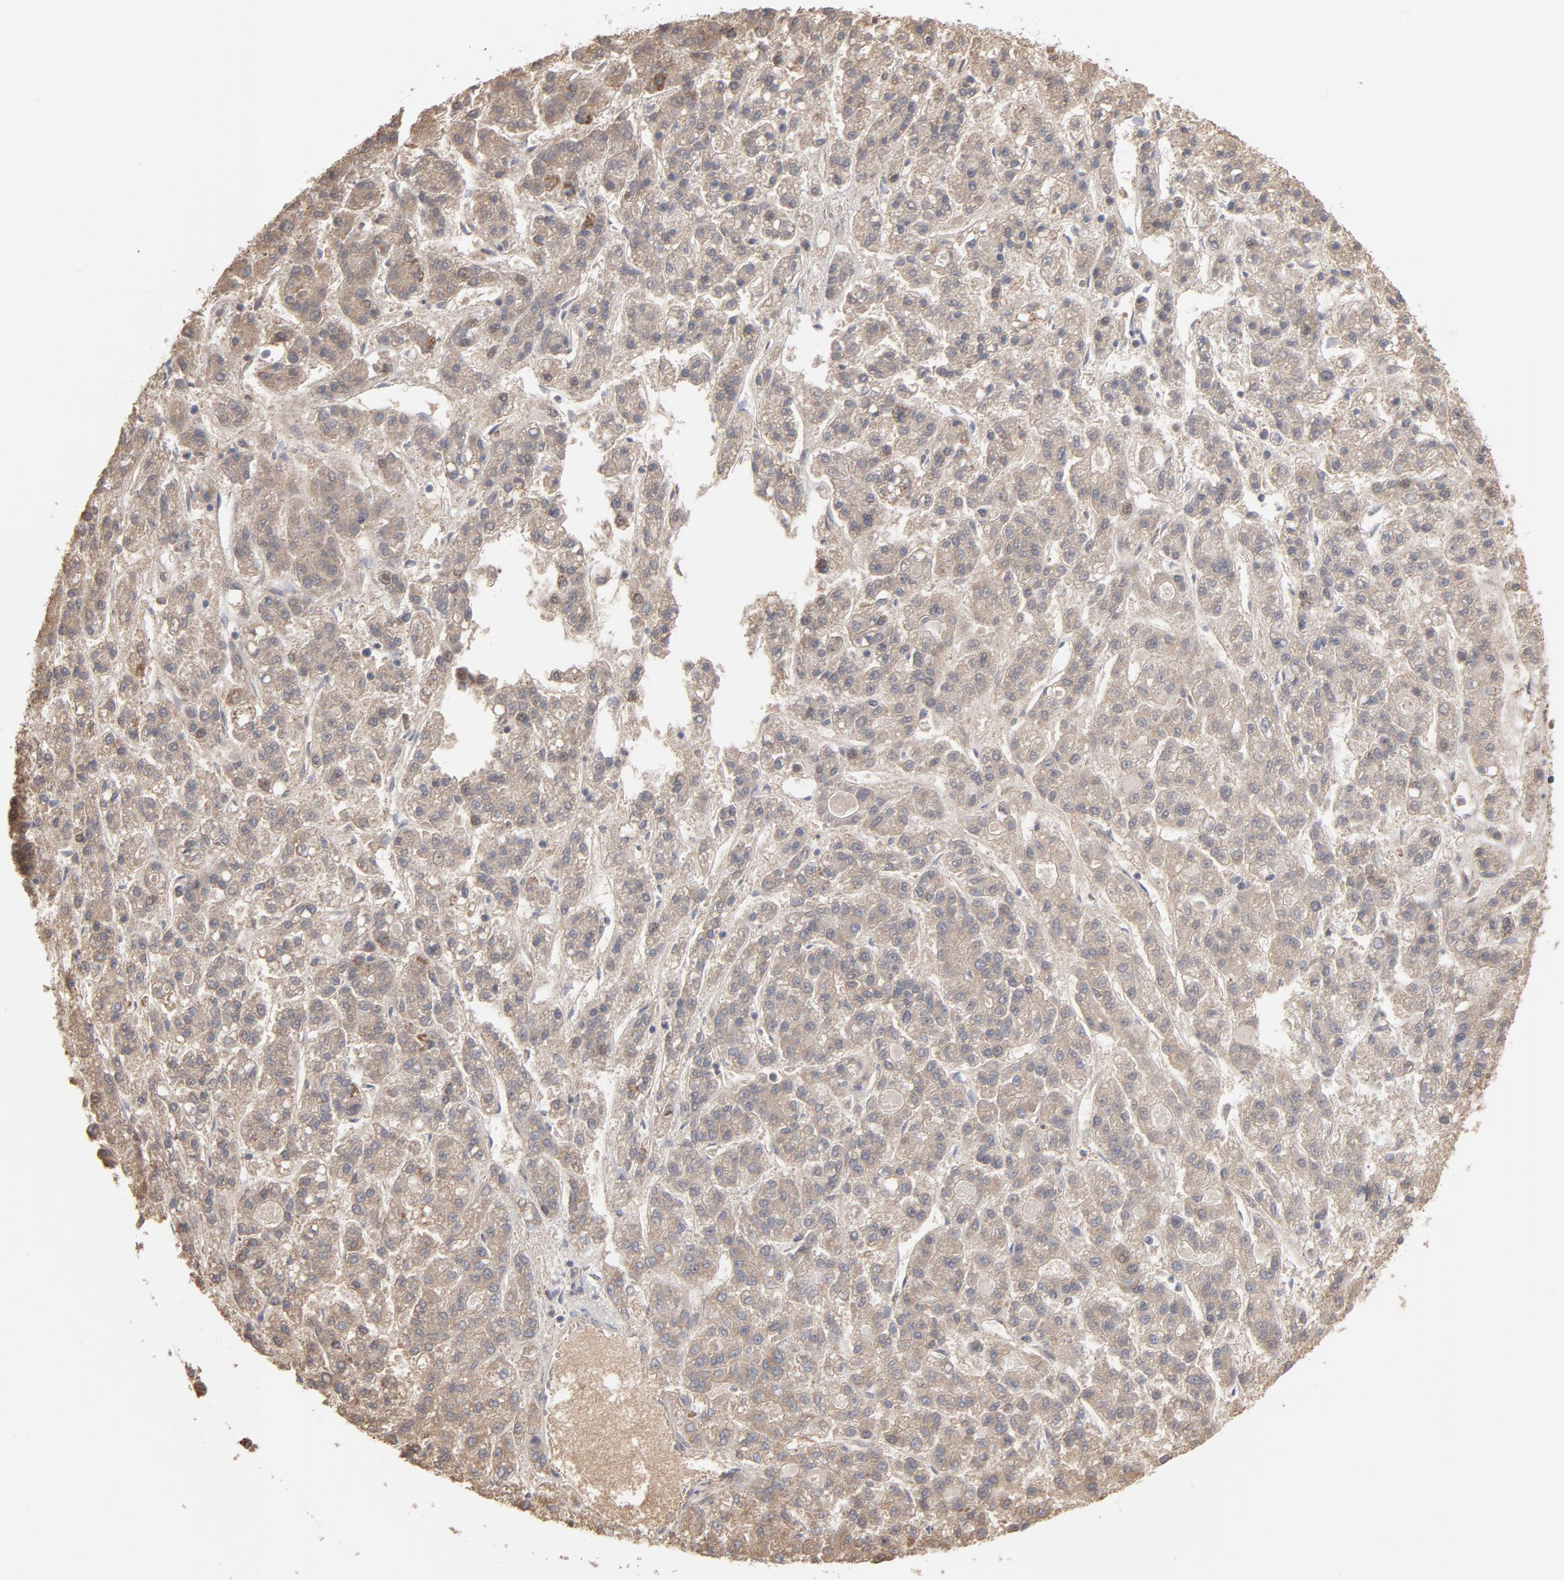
{"staining": {"intensity": "weak", "quantity": ">75%", "location": "cytoplasmic/membranous"}, "tissue": "liver cancer", "cell_type": "Tumor cells", "image_type": "cancer", "snomed": [{"axis": "morphology", "description": "Carcinoma, Hepatocellular, NOS"}, {"axis": "topography", "description": "Liver"}], "caption": "Liver cancer tissue exhibits weak cytoplasmic/membranous positivity in about >75% of tumor cells, visualized by immunohistochemistry.", "gene": "PPFIBP2", "patient": {"sex": "male", "age": 70}}